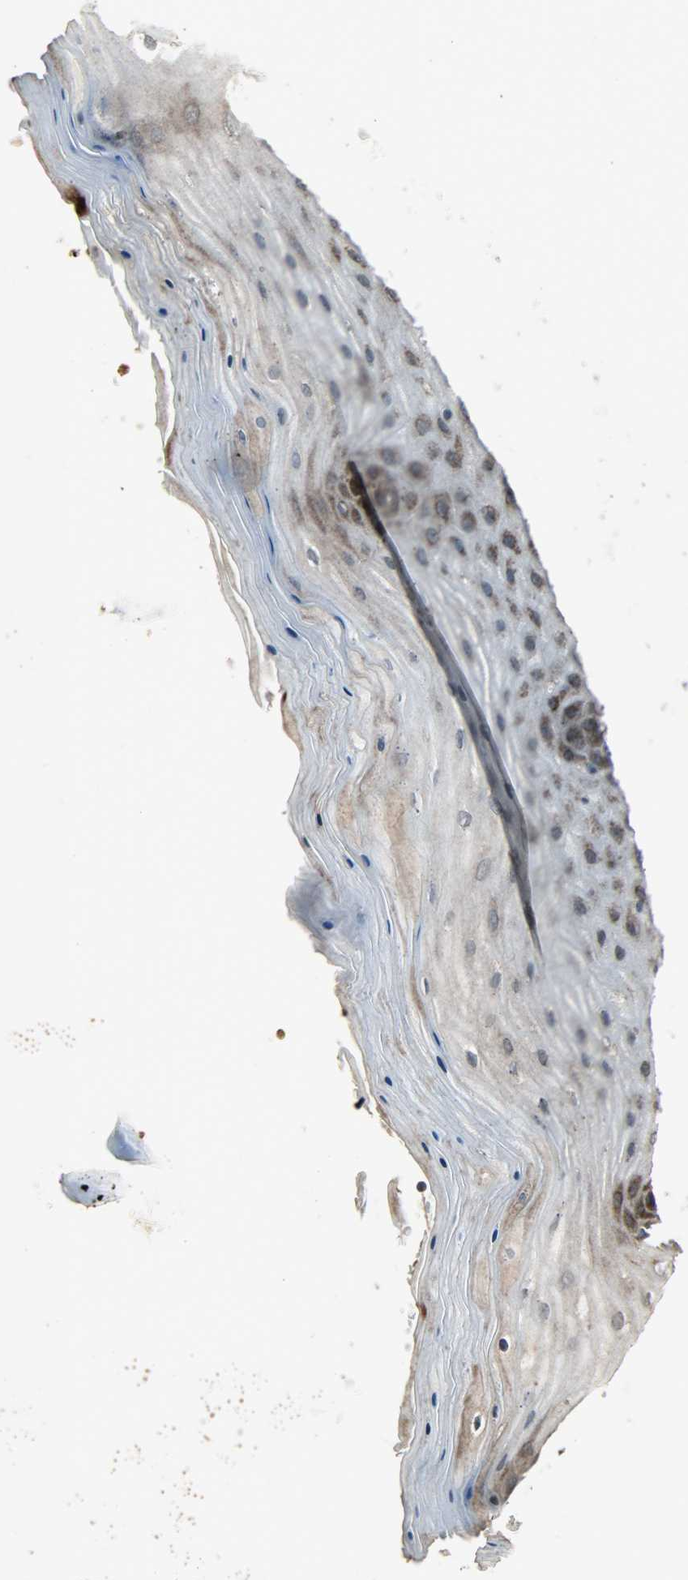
{"staining": {"intensity": "strong", "quantity": ">75%", "location": "cytoplasmic/membranous"}, "tissue": "cervix", "cell_type": "Glandular cells", "image_type": "normal", "snomed": [{"axis": "morphology", "description": "Normal tissue, NOS"}, {"axis": "topography", "description": "Cervix"}], "caption": "Unremarkable cervix was stained to show a protein in brown. There is high levels of strong cytoplasmic/membranous expression in approximately >75% of glandular cells.", "gene": "AMT", "patient": {"sex": "female", "age": 55}}